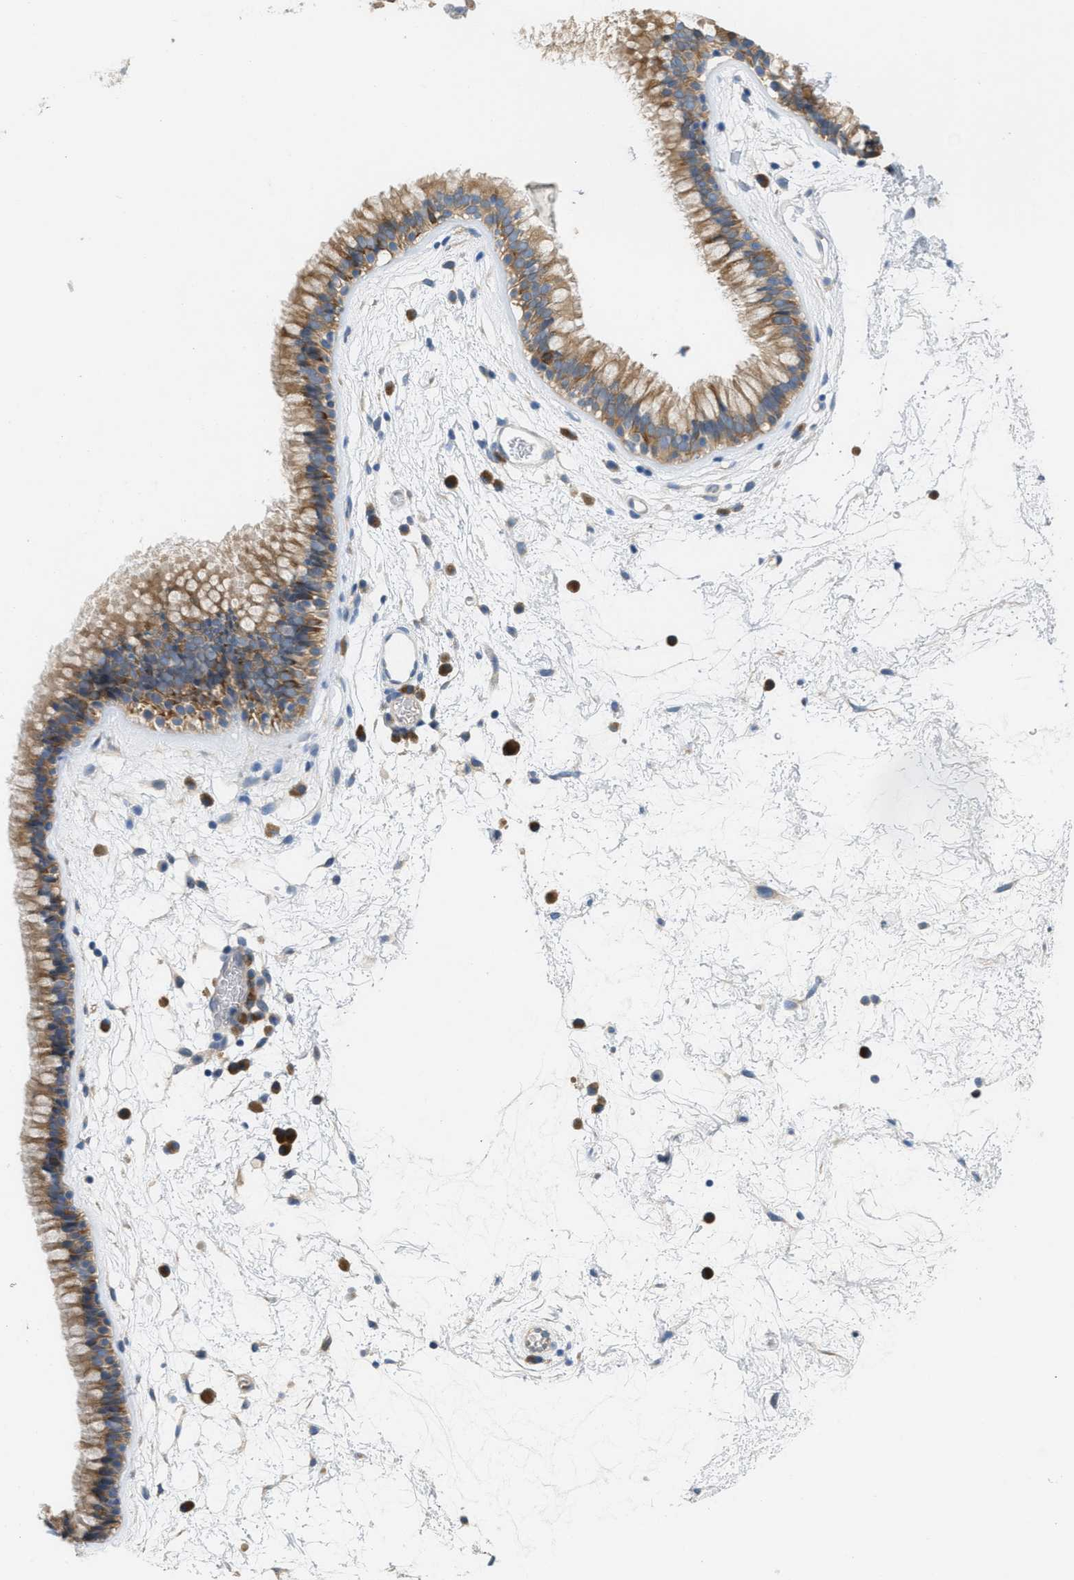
{"staining": {"intensity": "moderate", "quantity": ">75%", "location": "cytoplasmic/membranous"}, "tissue": "nasopharynx", "cell_type": "Respiratory epithelial cells", "image_type": "normal", "snomed": [{"axis": "morphology", "description": "Normal tissue, NOS"}, {"axis": "morphology", "description": "Inflammation, NOS"}, {"axis": "topography", "description": "Nasopharynx"}], "caption": "A high-resolution photomicrograph shows immunohistochemistry staining of normal nasopharynx, which demonstrates moderate cytoplasmic/membranous staining in about >75% of respiratory epithelial cells. (DAB = brown stain, brightfield microscopy at high magnification).", "gene": "UBA5", "patient": {"sex": "male", "age": 48}}